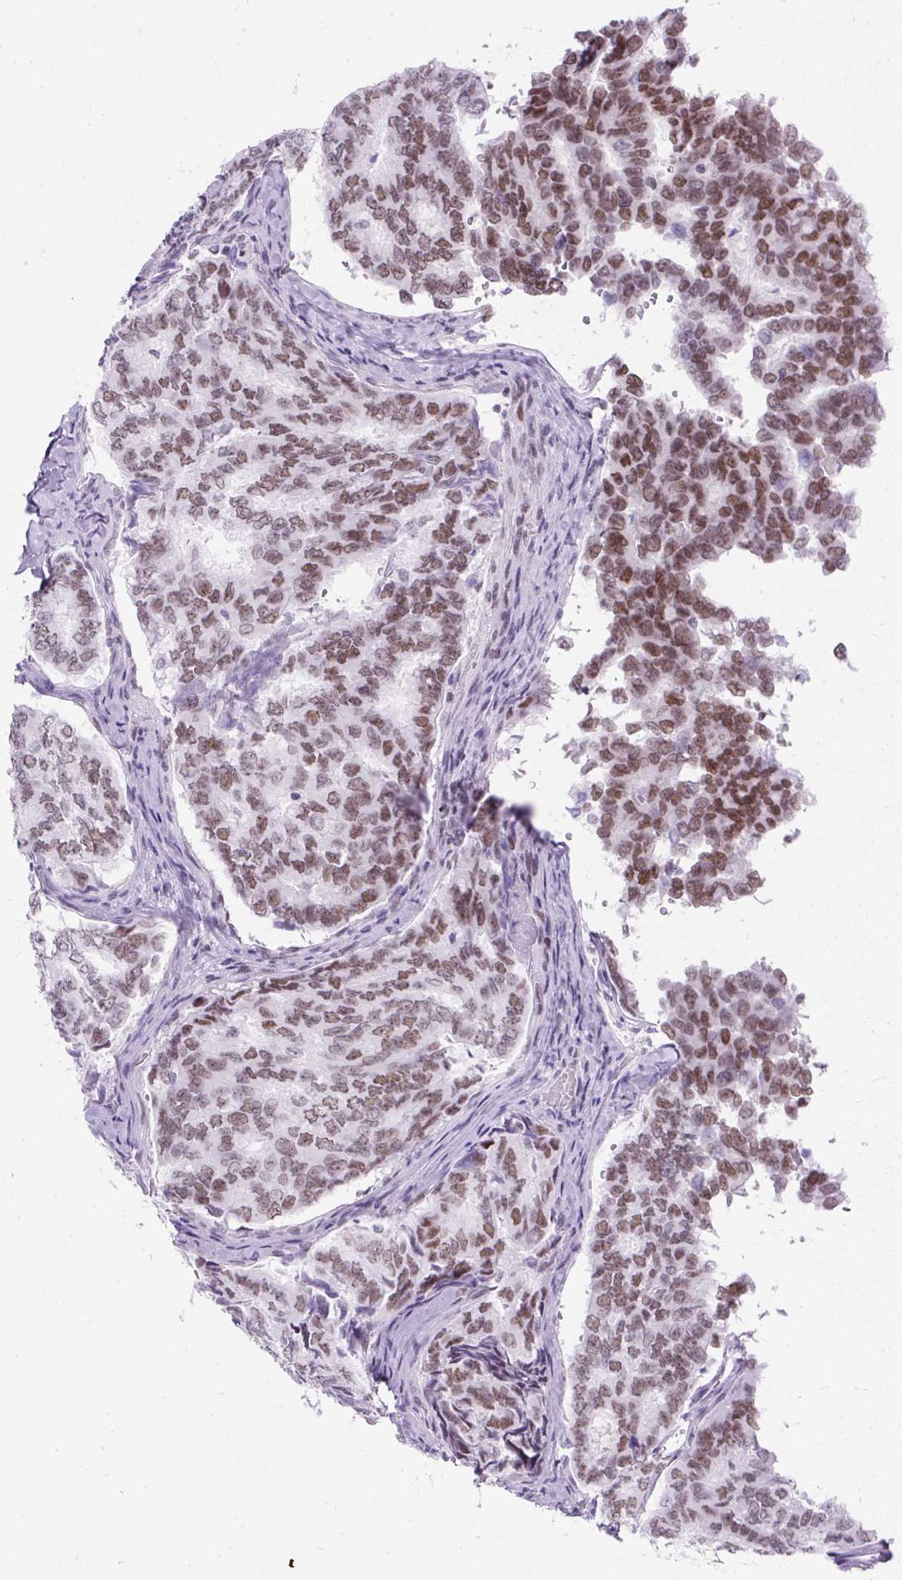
{"staining": {"intensity": "moderate", "quantity": ">75%", "location": "nuclear"}, "tissue": "thyroid cancer", "cell_type": "Tumor cells", "image_type": "cancer", "snomed": [{"axis": "morphology", "description": "Papillary adenocarcinoma, NOS"}, {"axis": "topography", "description": "Thyroid gland"}], "caption": "Human papillary adenocarcinoma (thyroid) stained with a brown dye displays moderate nuclear positive positivity in approximately >75% of tumor cells.", "gene": "PLCXD2", "patient": {"sex": "female", "age": 35}}